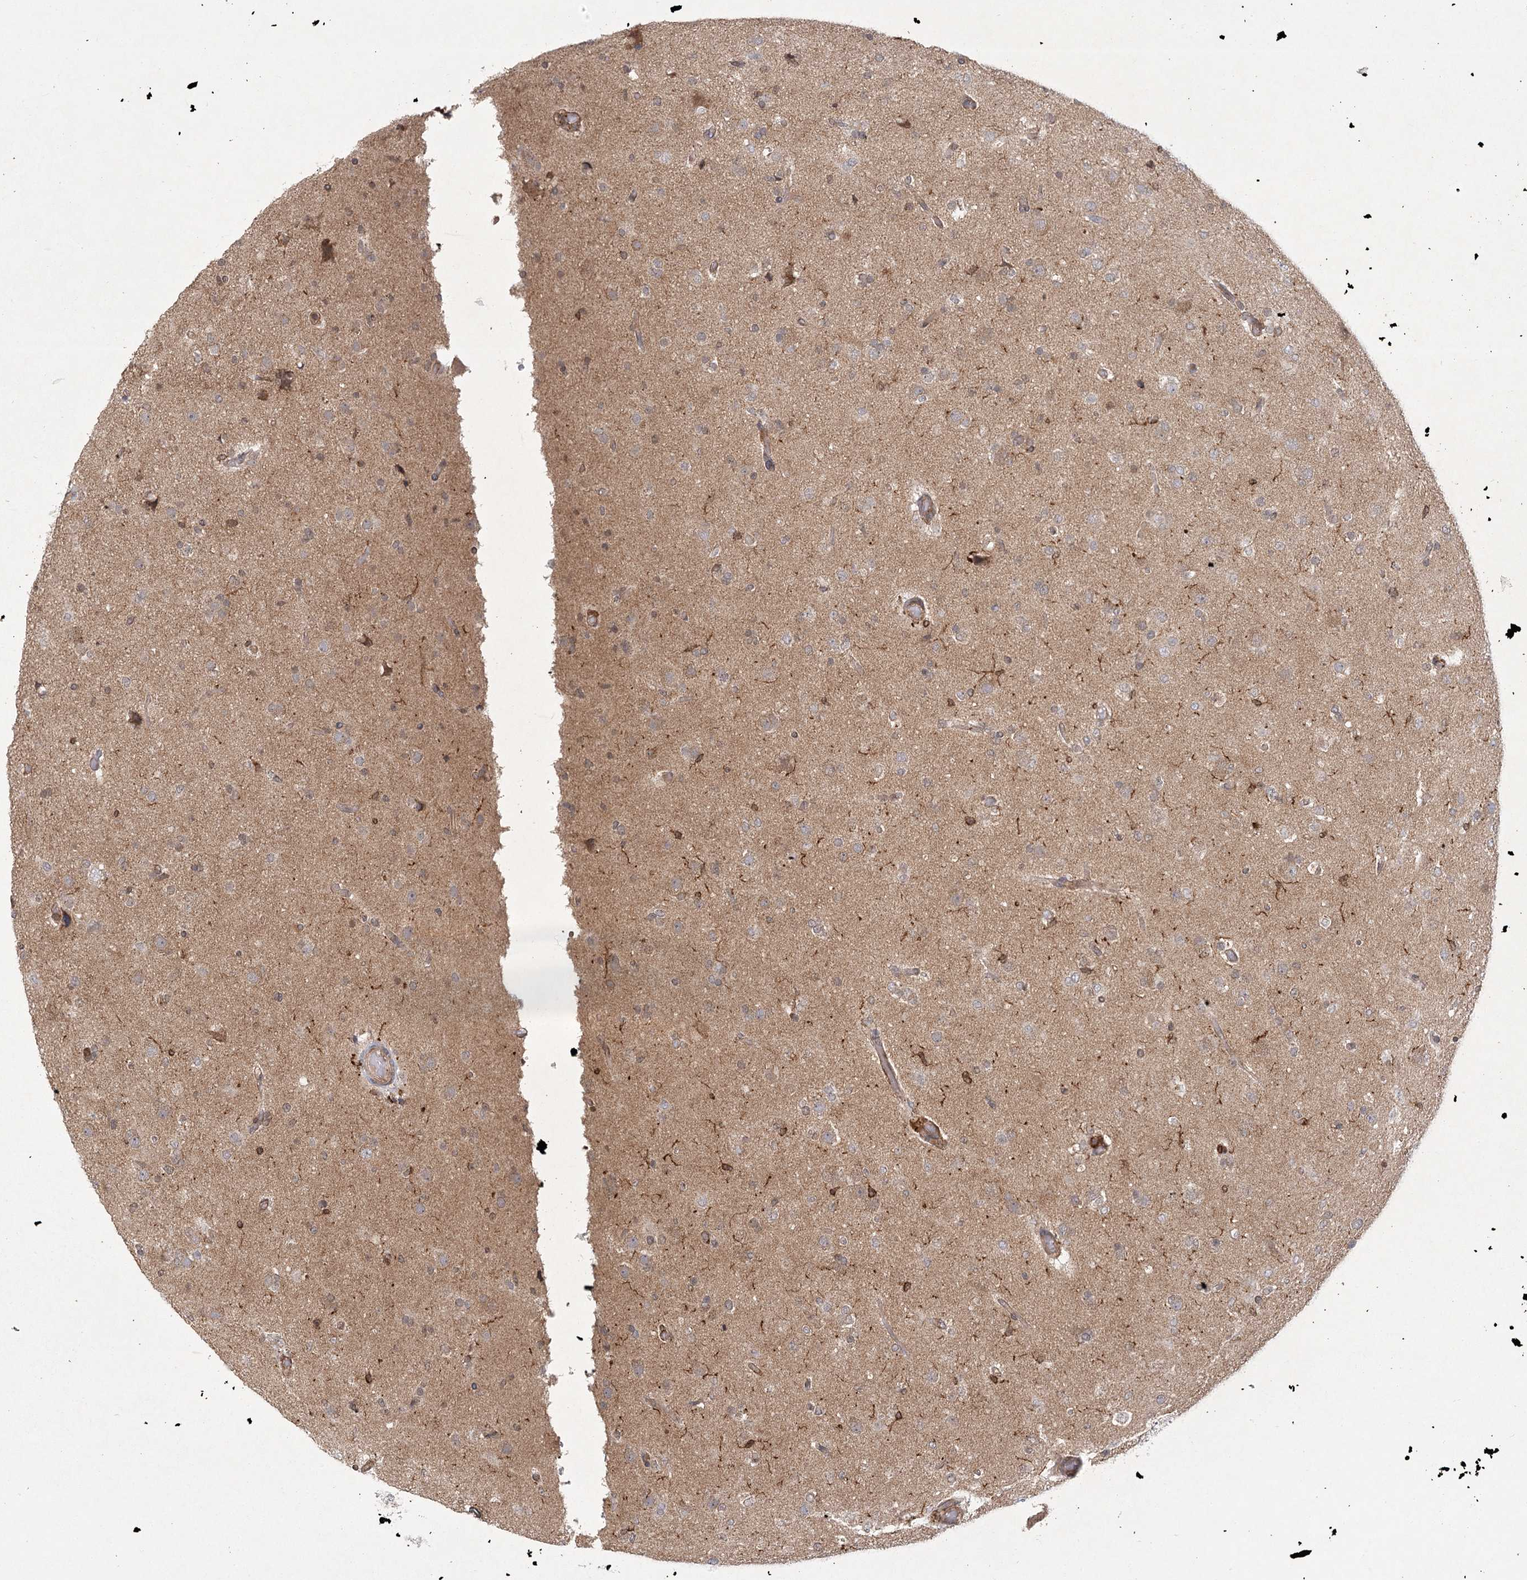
{"staining": {"intensity": "negative", "quantity": "none", "location": "none"}, "tissue": "glioma", "cell_type": "Tumor cells", "image_type": "cancer", "snomed": [{"axis": "morphology", "description": "Glioma, malignant, Low grade"}, {"axis": "topography", "description": "Brain"}], "caption": "There is no significant expression in tumor cells of glioma.", "gene": "MEPE", "patient": {"sex": "male", "age": 65}}